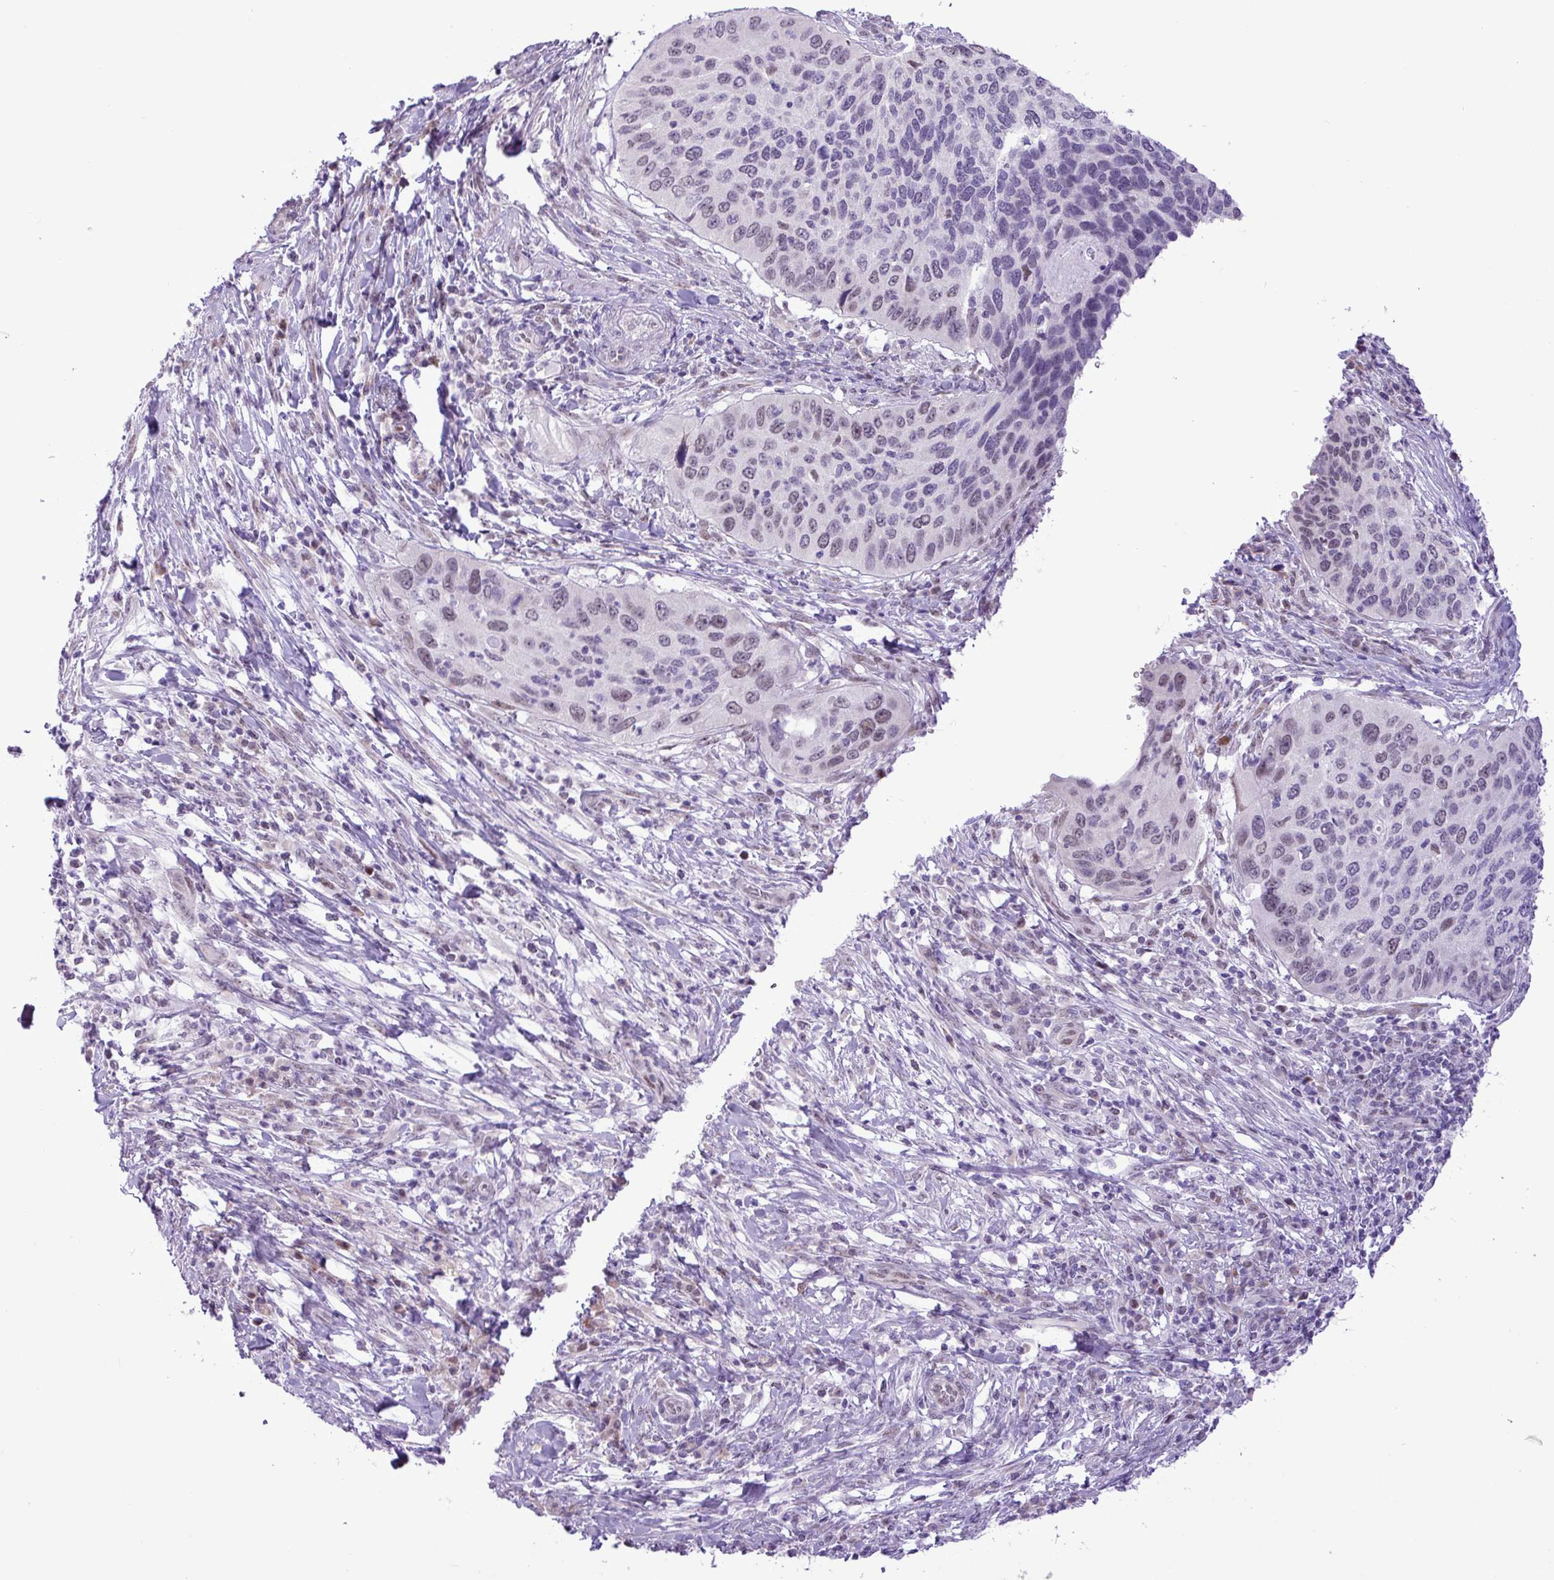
{"staining": {"intensity": "weak", "quantity": "<25%", "location": "nuclear"}, "tissue": "cervical cancer", "cell_type": "Tumor cells", "image_type": "cancer", "snomed": [{"axis": "morphology", "description": "Squamous cell carcinoma, NOS"}, {"axis": "topography", "description": "Cervix"}], "caption": "DAB (3,3'-diaminobenzidine) immunohistochemical staining of cervical cancer displays no significant staining in tumor cells.", "gene": "ELOA2", "patient": {"sex": "female", "age": 38}}